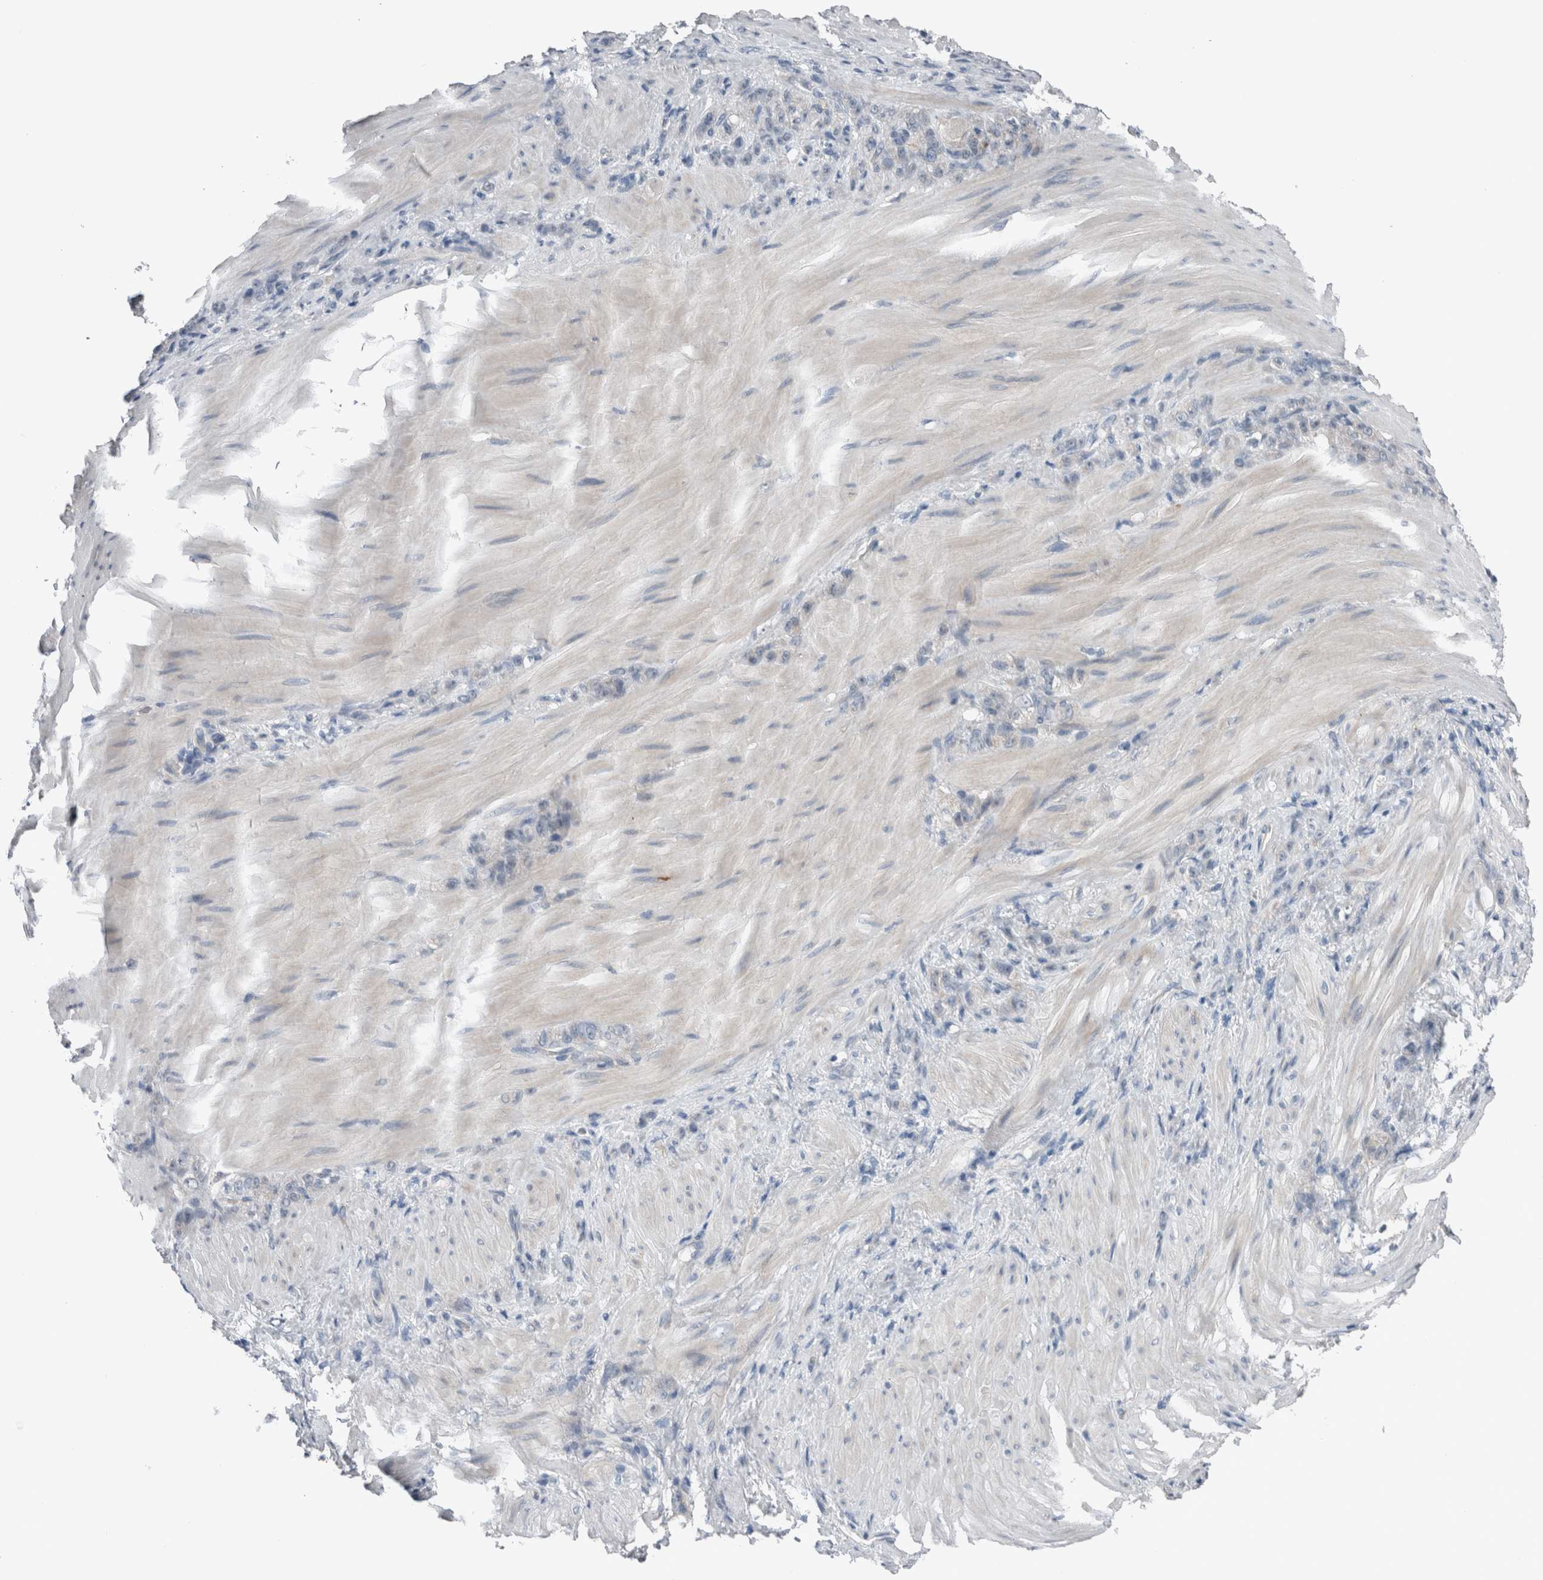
{"staining": {"intensity": "negative", "quantity": "none", "location": "none"}, "tissue": "stomach cancer", "cell_type": "Tumor cells", "image_type": "cancer", "snomed": [{"axis": "morphology", "description": "Normal tissue, NOS"}, {"axis": "morphology", "description": "Adenocarcinoma, NOS"}, {"axis": "topography", "description": "Stomach"}], "caption": "The IHC image has no significant positivity in tumor cells of stomach cancer (adenocarcinoma) tissue.", "gene": "CRNN", "patient": {"sex": "male", "age": 82}}